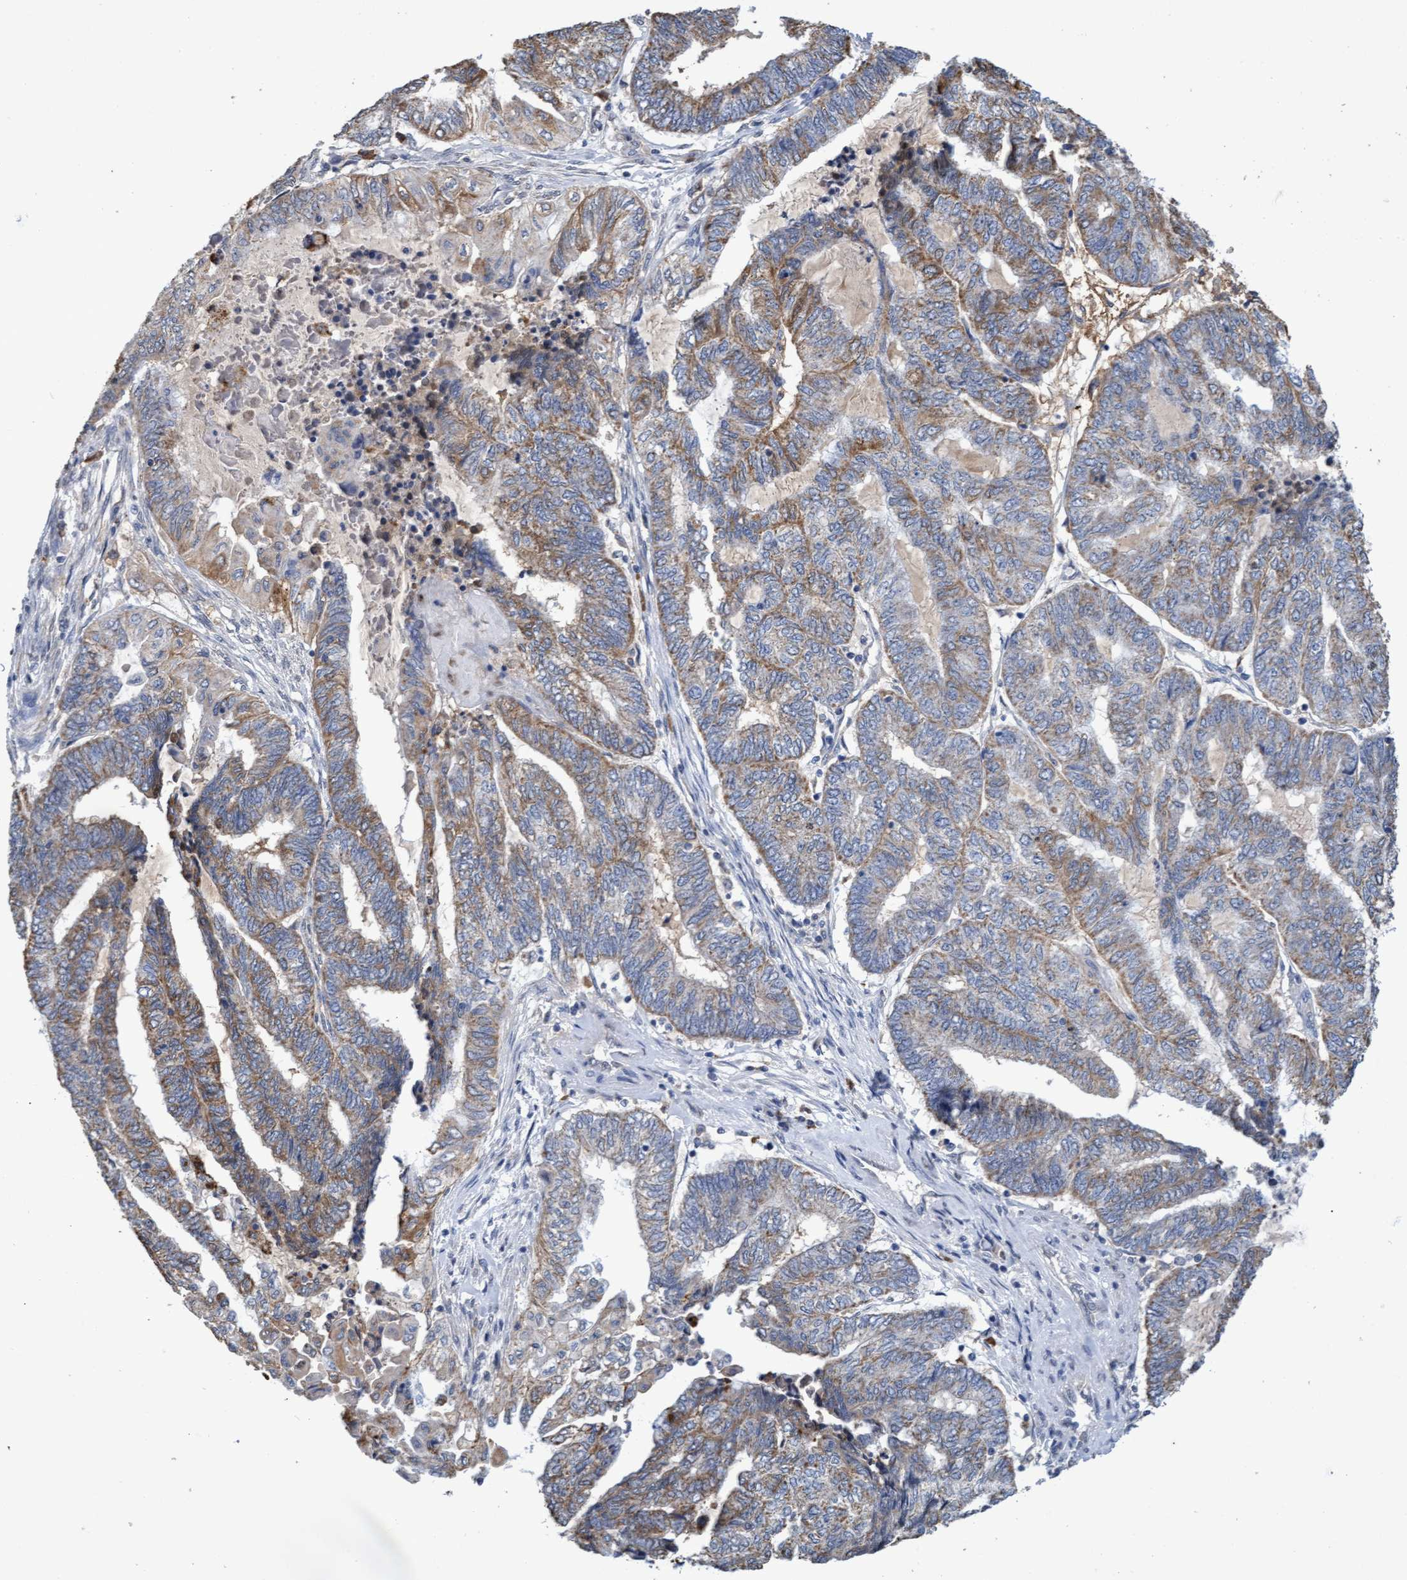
{"staining": {"intensity": "moderate", "quantity": ">75%", "location": "cytoplasmic/membranous"}, "tissue": "endometrial cancer", "cell_type": "Tumor cells", "image_type": "cancer", "snomed": [{"axis": "morphology", "description": "Adenocarcinoma, NOS"}, {"axis": "topography", "description": "Uterus"}, {"axis": "topography", "description": "Endometrium"}], "caption": "The micrograph demonstrates staining of endometrial cancer, revealing moderate cytoplasmic/membranous protein expression (brown color) within tumor cells. The staining was performed using DAB (3,3'-diaminobenzidine) to visualize the protein expression in brown, while the nuclei were stained in blue with hematoxylin (Magnification: 20x).", "gene": "GPR39", "patient": {"sex": "female", "age": 70}}